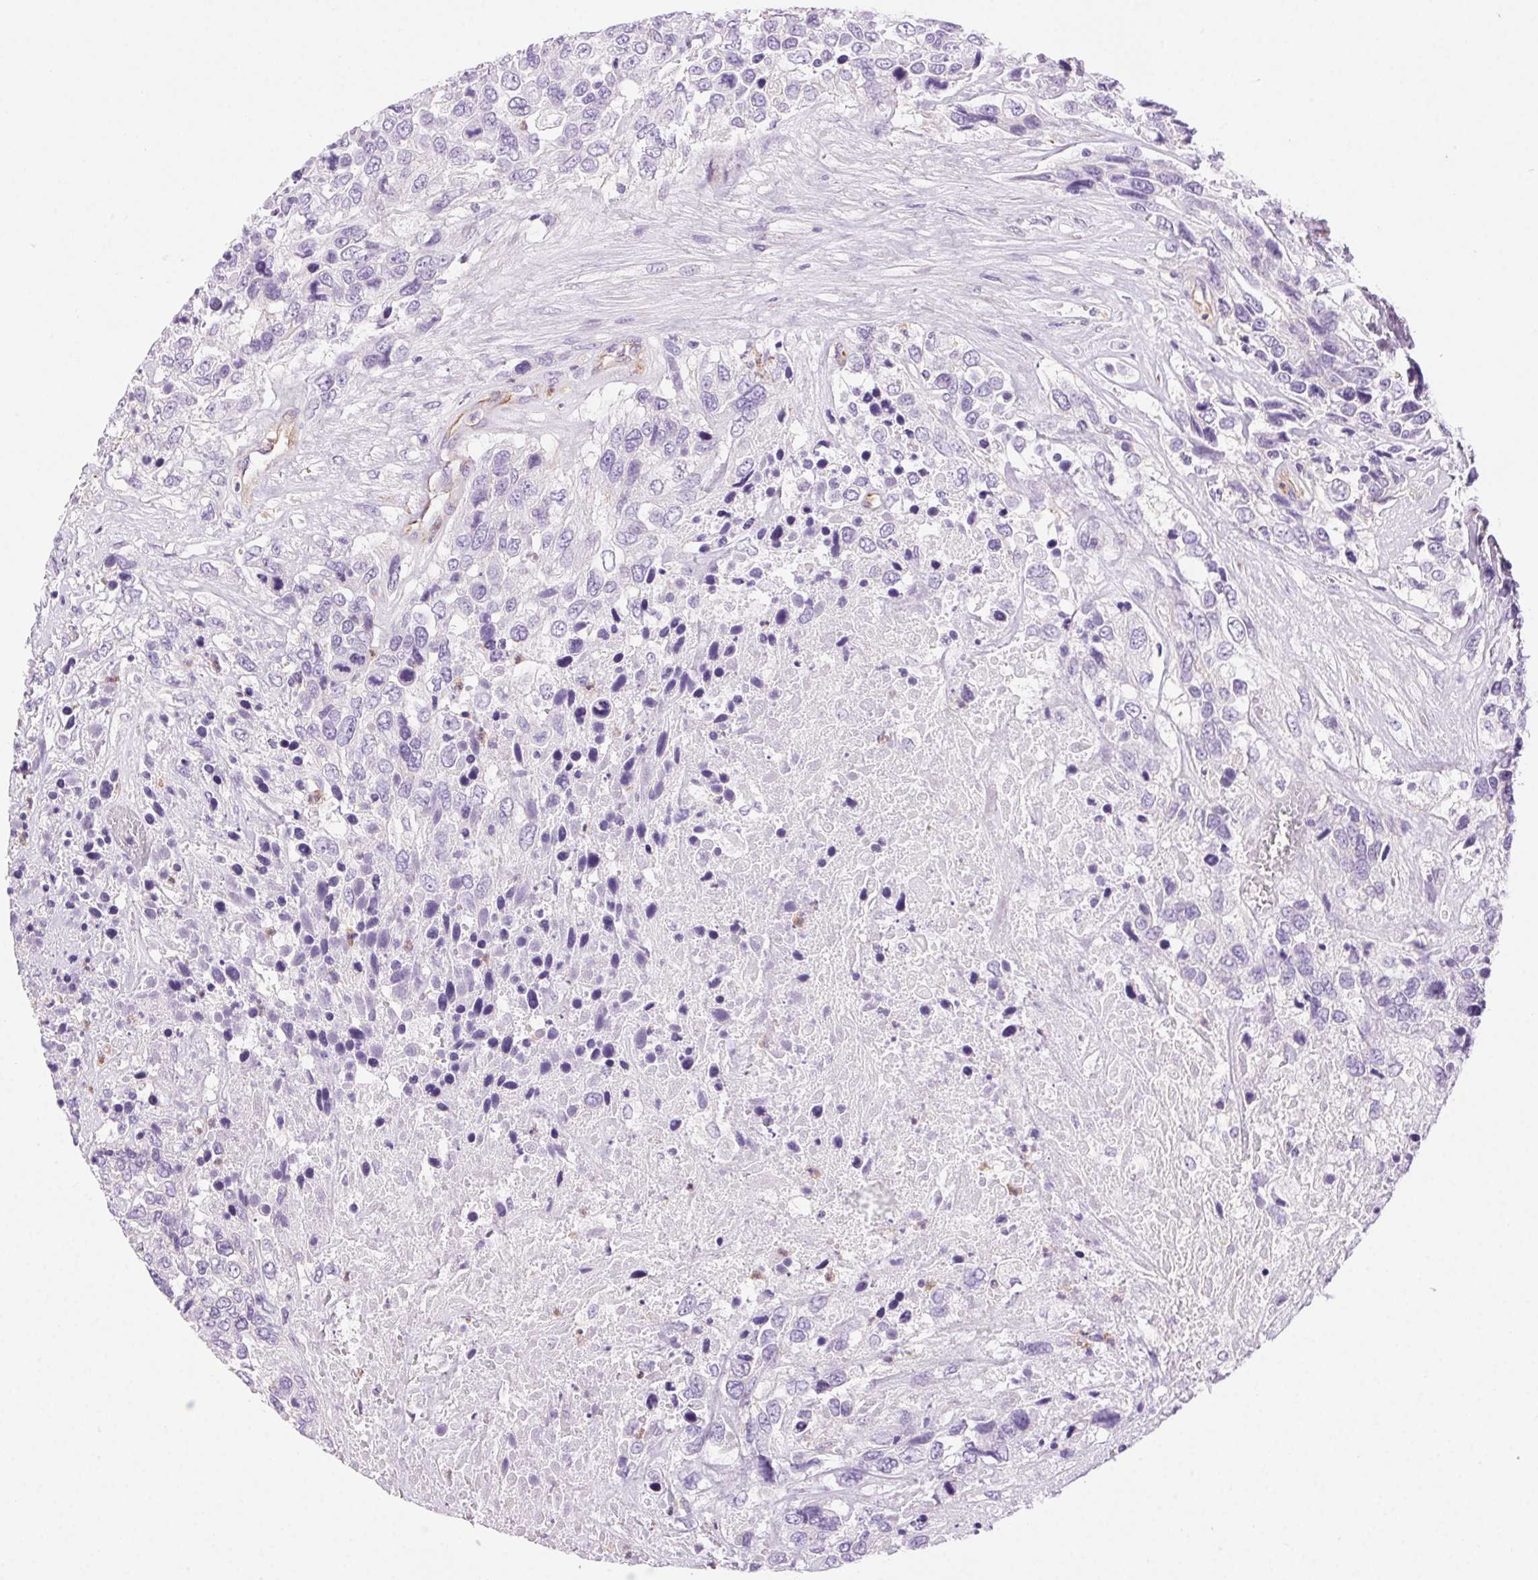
{"staining": {"intensity": "negative", "quantity": "none", "location": "none"}, "tissue": "urothelial cancer", "cell_type": "Tumor cells", "image_type": "cancer", "snomed": [{"axis": "morphology", "description": "Urothelial carcinoma, High grade"}, {"axis": "topography", "description": "Urinary bladder"}], "caption": "IHC image of high-grade urothelial carcinoma stained for a protein (brown), which displays no expression in tumor cells. Nuclei are stained in blue.", "gene": "SHCBP1L", "patient": {"sex": "female", "age": 70}}